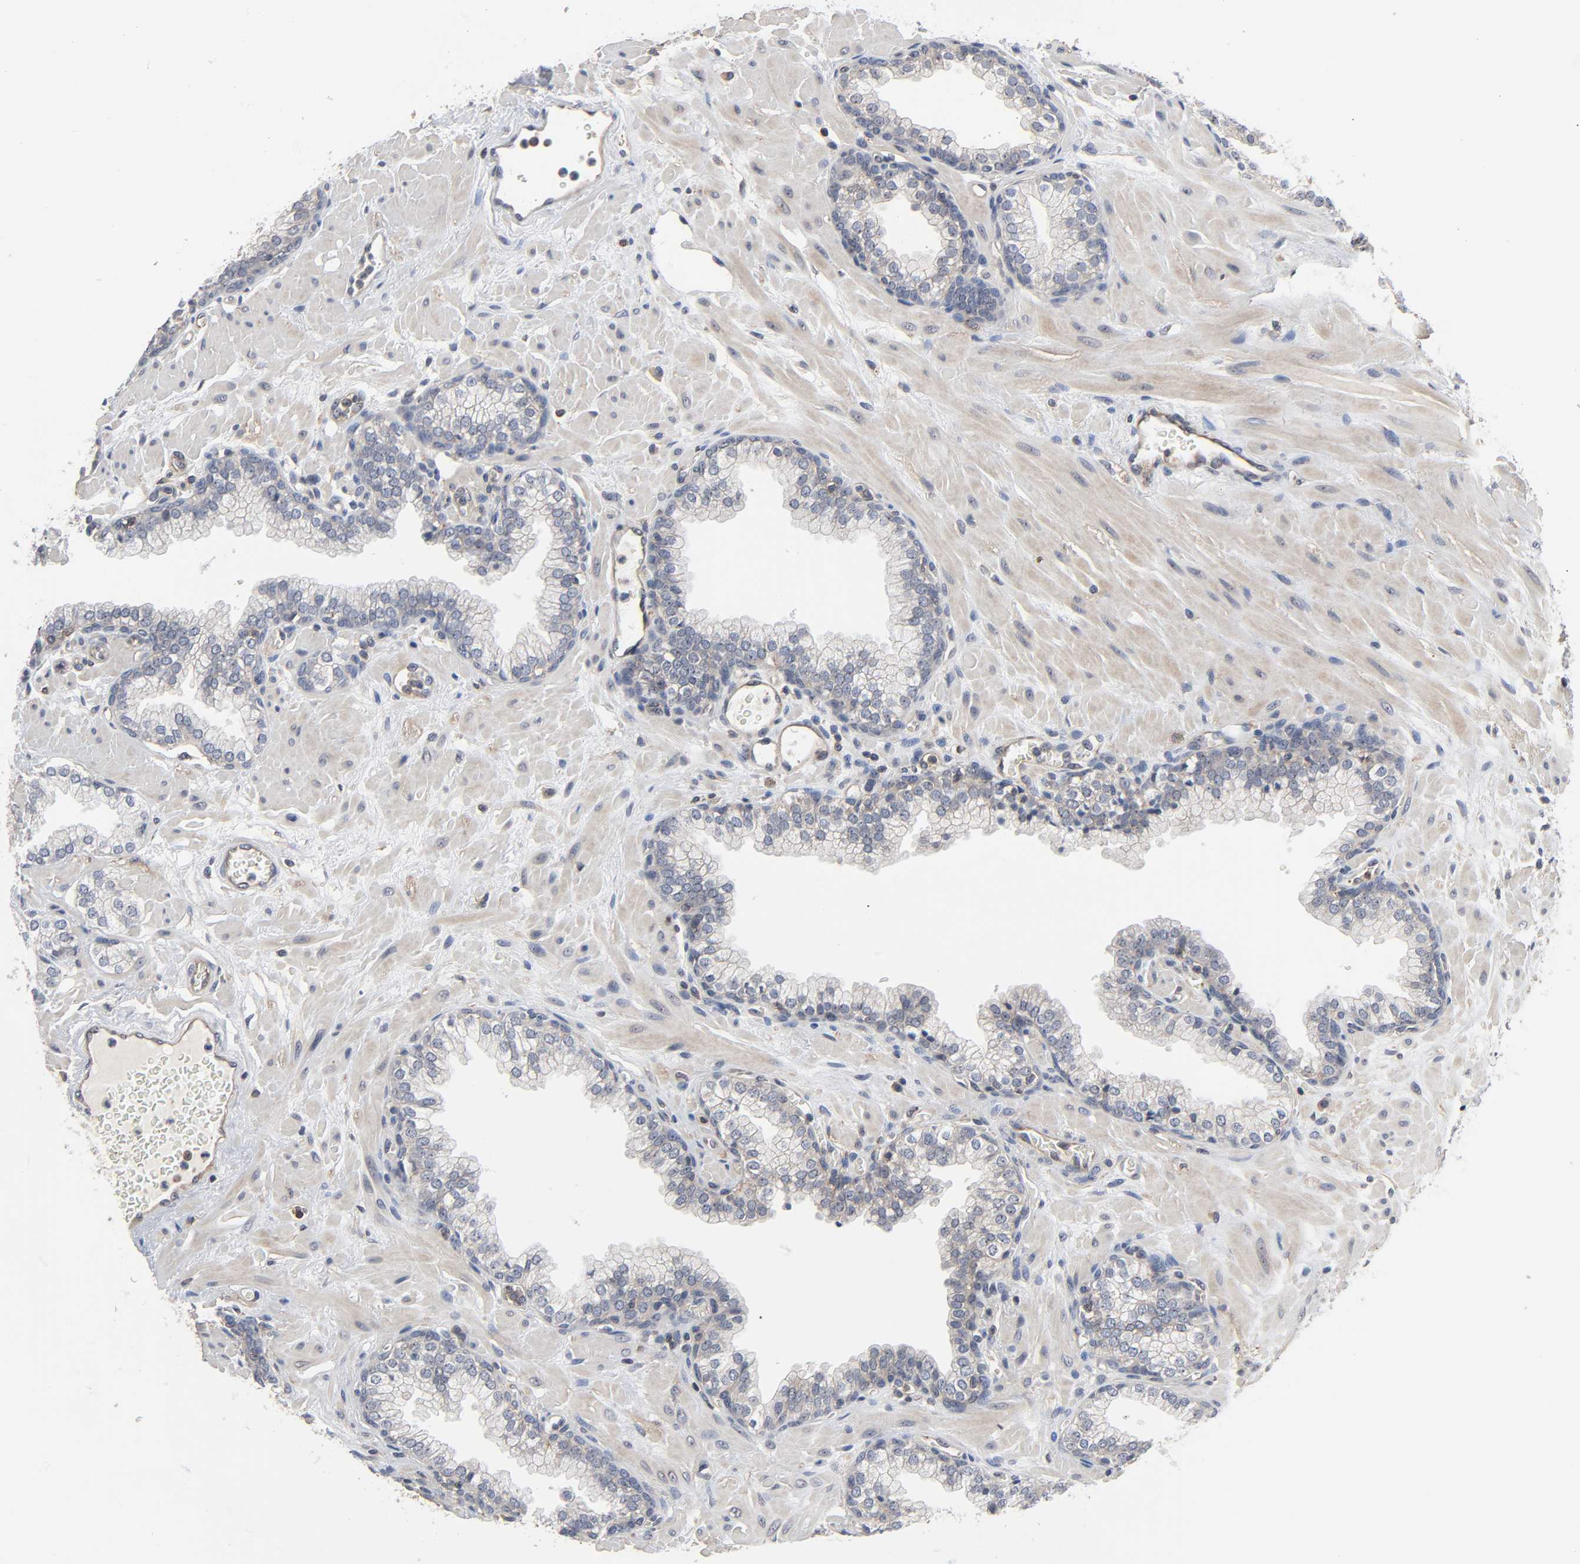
{"staining": {"intensity": "weak", "quantity": "<25%", "location": "cytoplasmic/membranous"}, "tissue": "prostate", "cell_type": "Glandular cells", "image_type": "normal", "snomed": [{"axis": "morphology", "description": "Normal tissue, NOS"}, {"axis": "topography", "description": "Prostate"}], "caption": "This is an immunohistochemistry image of unremarkable prostate. There is no staining in glandular cells.", "gene": "DDX10", "patient": {"sex": "male", "age": 60}}